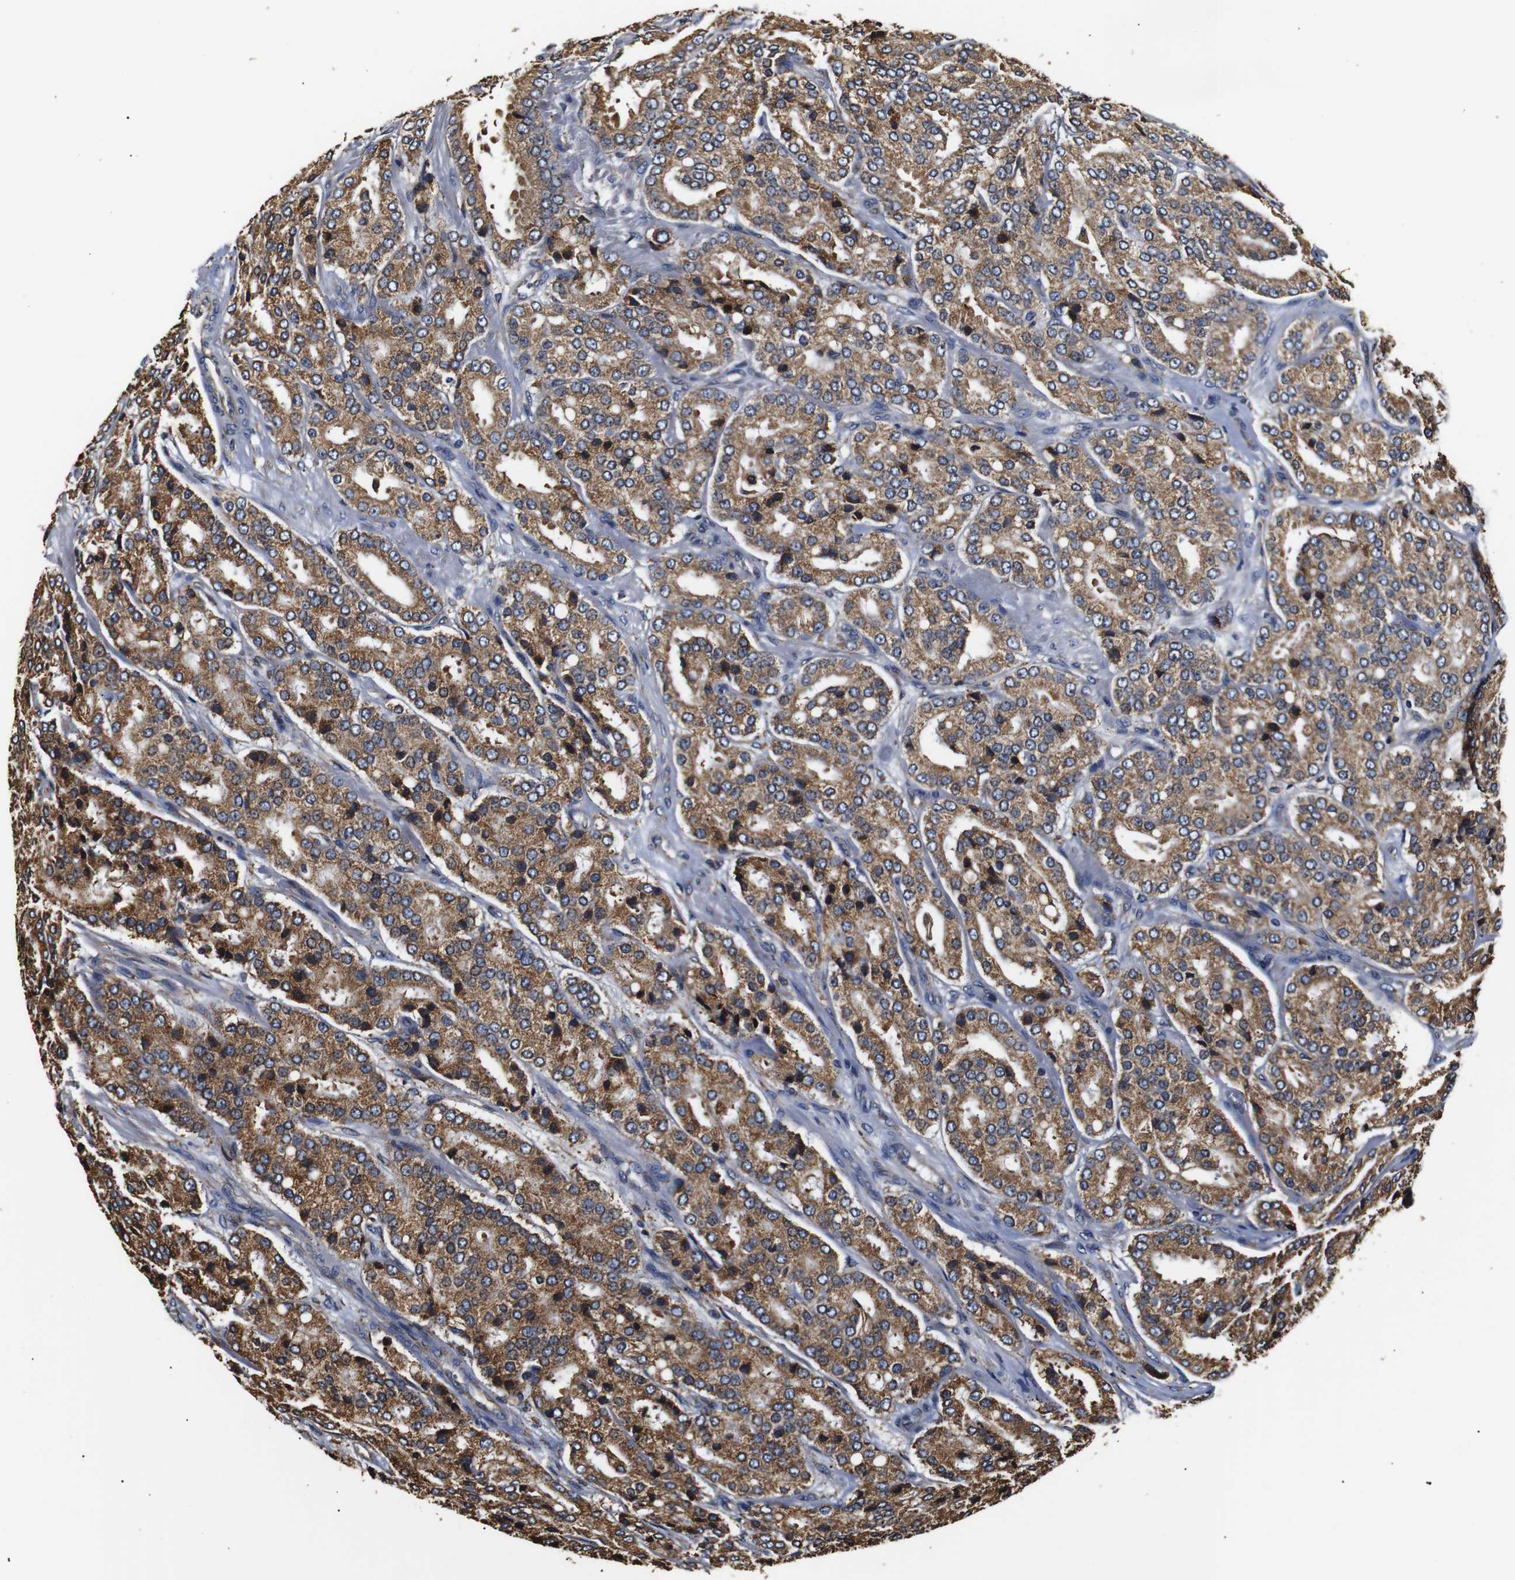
{"staining": {"intensity": "moderate", "quantity": ">75%", "location": "cytoplasmic/membranous"}, "tissue": "prostate cancer", "cell_type": "Tumor cells", "image_type": "cancer", "snomed": [{"axis": "morphology", "description": "Adenocarcinoma, High grade"}, {"axis": "topography", "description": "Prostate"}], "caption": "Prostate cancer (high-grade adenocarcinoma) stained with DAB immunohistochemistry (IHC) exhibits medium levels of moderate cytoplasmic/membranous expression in approximately >75% of tumor cells. The staining is performed using DAB (3,3'-diaminobenzidine) brown chromogen to label protein expression. The nuclei are counter-stained blue using hematoxylin.", "gene": "HHIP", "patient": {"sex": "male", "age": 65}}